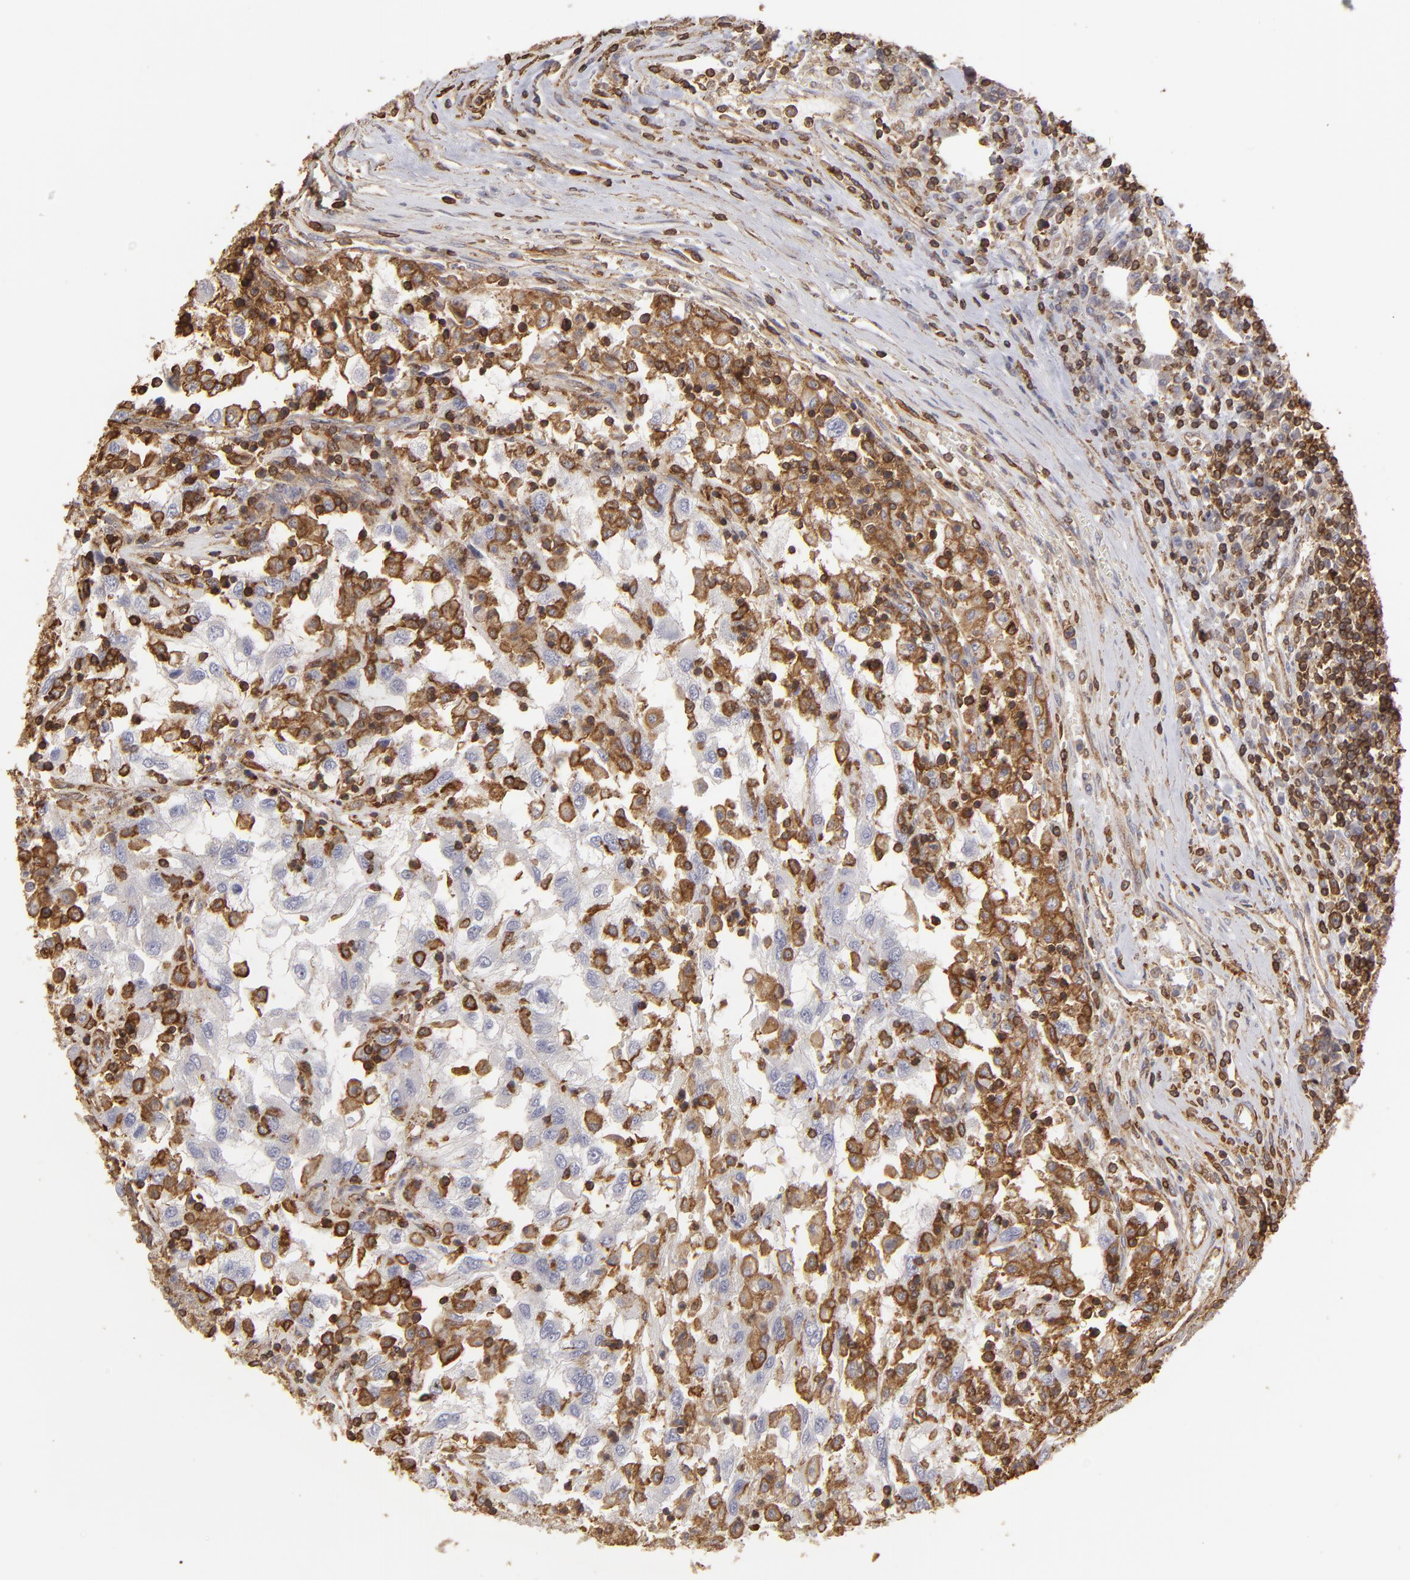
{"staining": {"intensity": "strong", "quantity": ">75%", "location": "cytoplasmic/membranous"}, "tissue": "renal cancer", "cell_type": "Tumor cells", "image_type": "cancer", "snomed": [{"axis": "morphology", "description": "Normal tissue, NOS"}, {"axis": "morphology", "description": "Adenocarcinoma, NOS"}, {"axis": "topography", "description": "Kidney"}], "caption": "The histopathology image displays immunohistochemical staining of renal cancer. There is strong cytoplasmic/membranous expression is present in about >75% of tumor cells. (DAB (3,3'-diaminobenzidine) IHC with brightfield microscopy, high magnification).", "gene": "ACTB", "patient": {"sex": "male", "age": 71}}